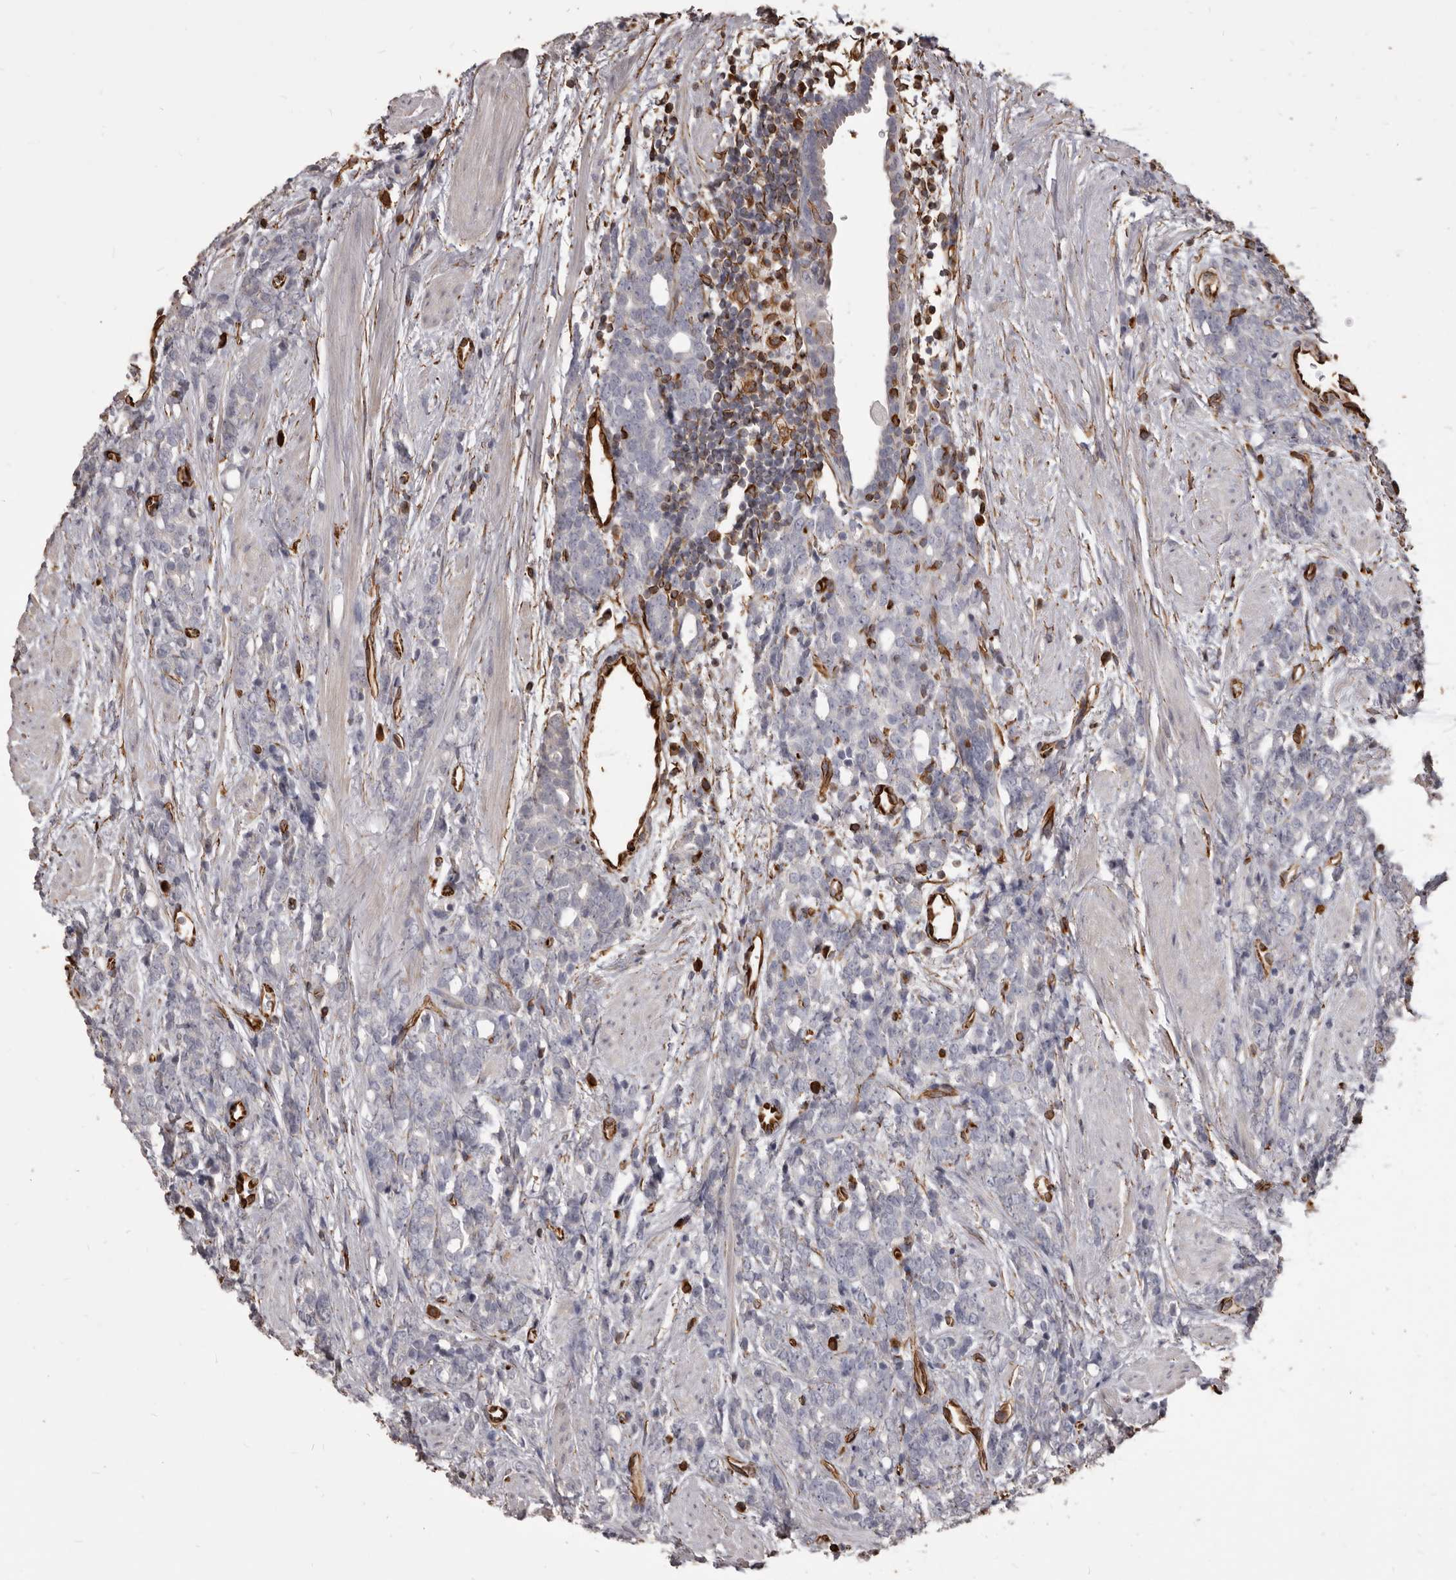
{"staining": {"intensity": "moderate", "quantity": "<25%", "location": "cytoplasmic/membranous"}, "tissue": "prostate cancer", "cell_type": "Tumor cells", "image_type": "cancer", "snomed": [{"axis": "morphology", "description": "Adenocarcinoma, High grade"}, {"axis": "topography", "description": "Prostate"}], "caption": "The micrograph reveals a brown stain indicating the presence of a protein in the cytoplasmic/membranous of tumor cells in high-grade adenocarcinoma (prostate).", "gene": "MTURN", "patient": {"sex": "male", "age": 62}}